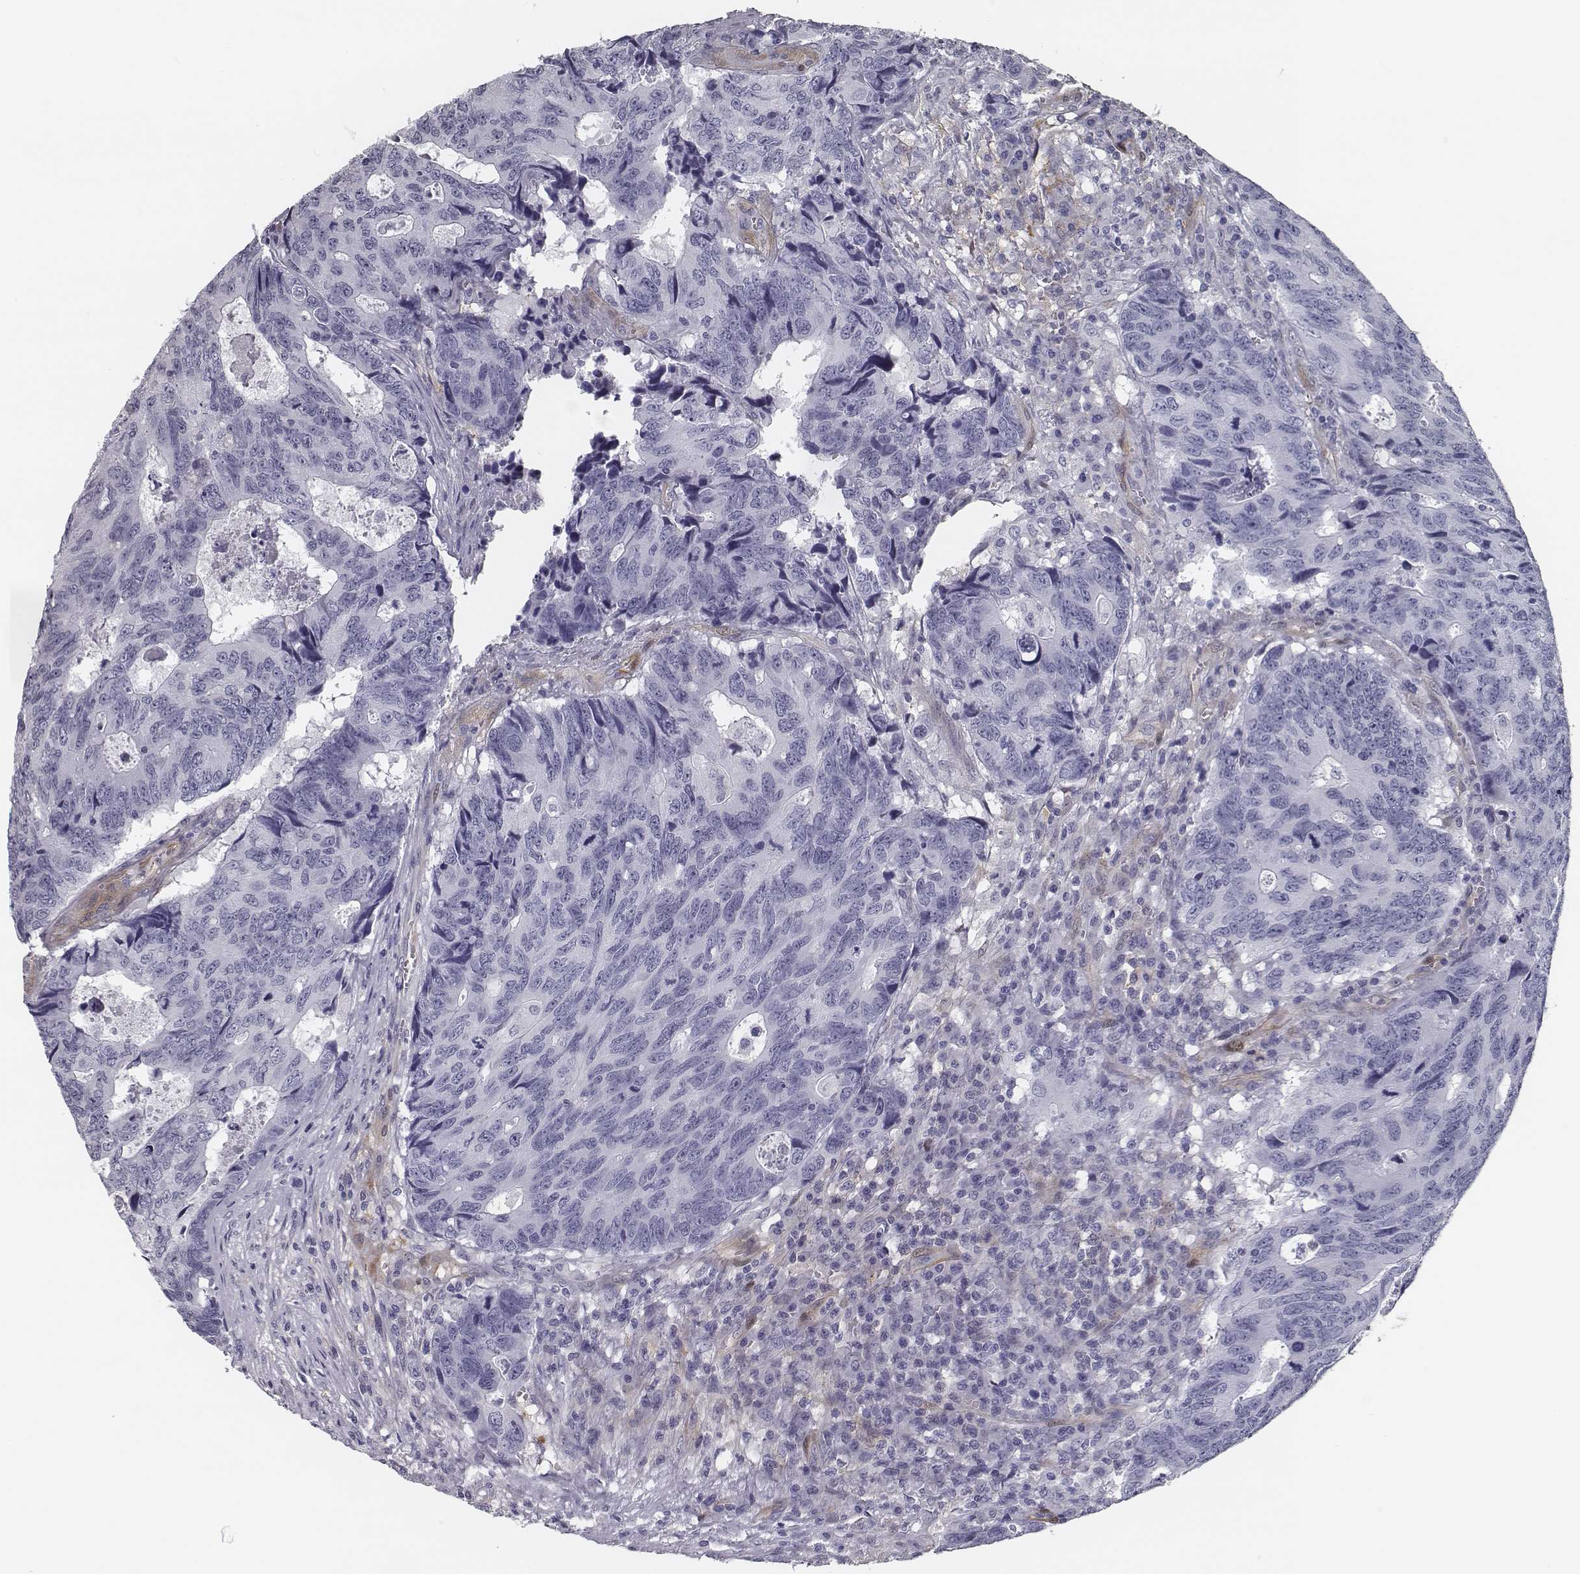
{"staining": {"intensity": "negative", "quantity": "none", "location": "none"}, "tissue": "colorectal cancer", "cell_type": "Tumor cells", "image_type": "cancer", "snomed": [{"axis": "morphology", "description": "Adenocarcinoma, NOS"}, {"axis": "topography", "description": "Colon"}], "caption": "Immunohistochemistry of human adenocarcinoma (colorectal) displays no positivity in tumor cells.", "gene": "ISYNA1", "patient": {"sex": "female", "age": 77}}